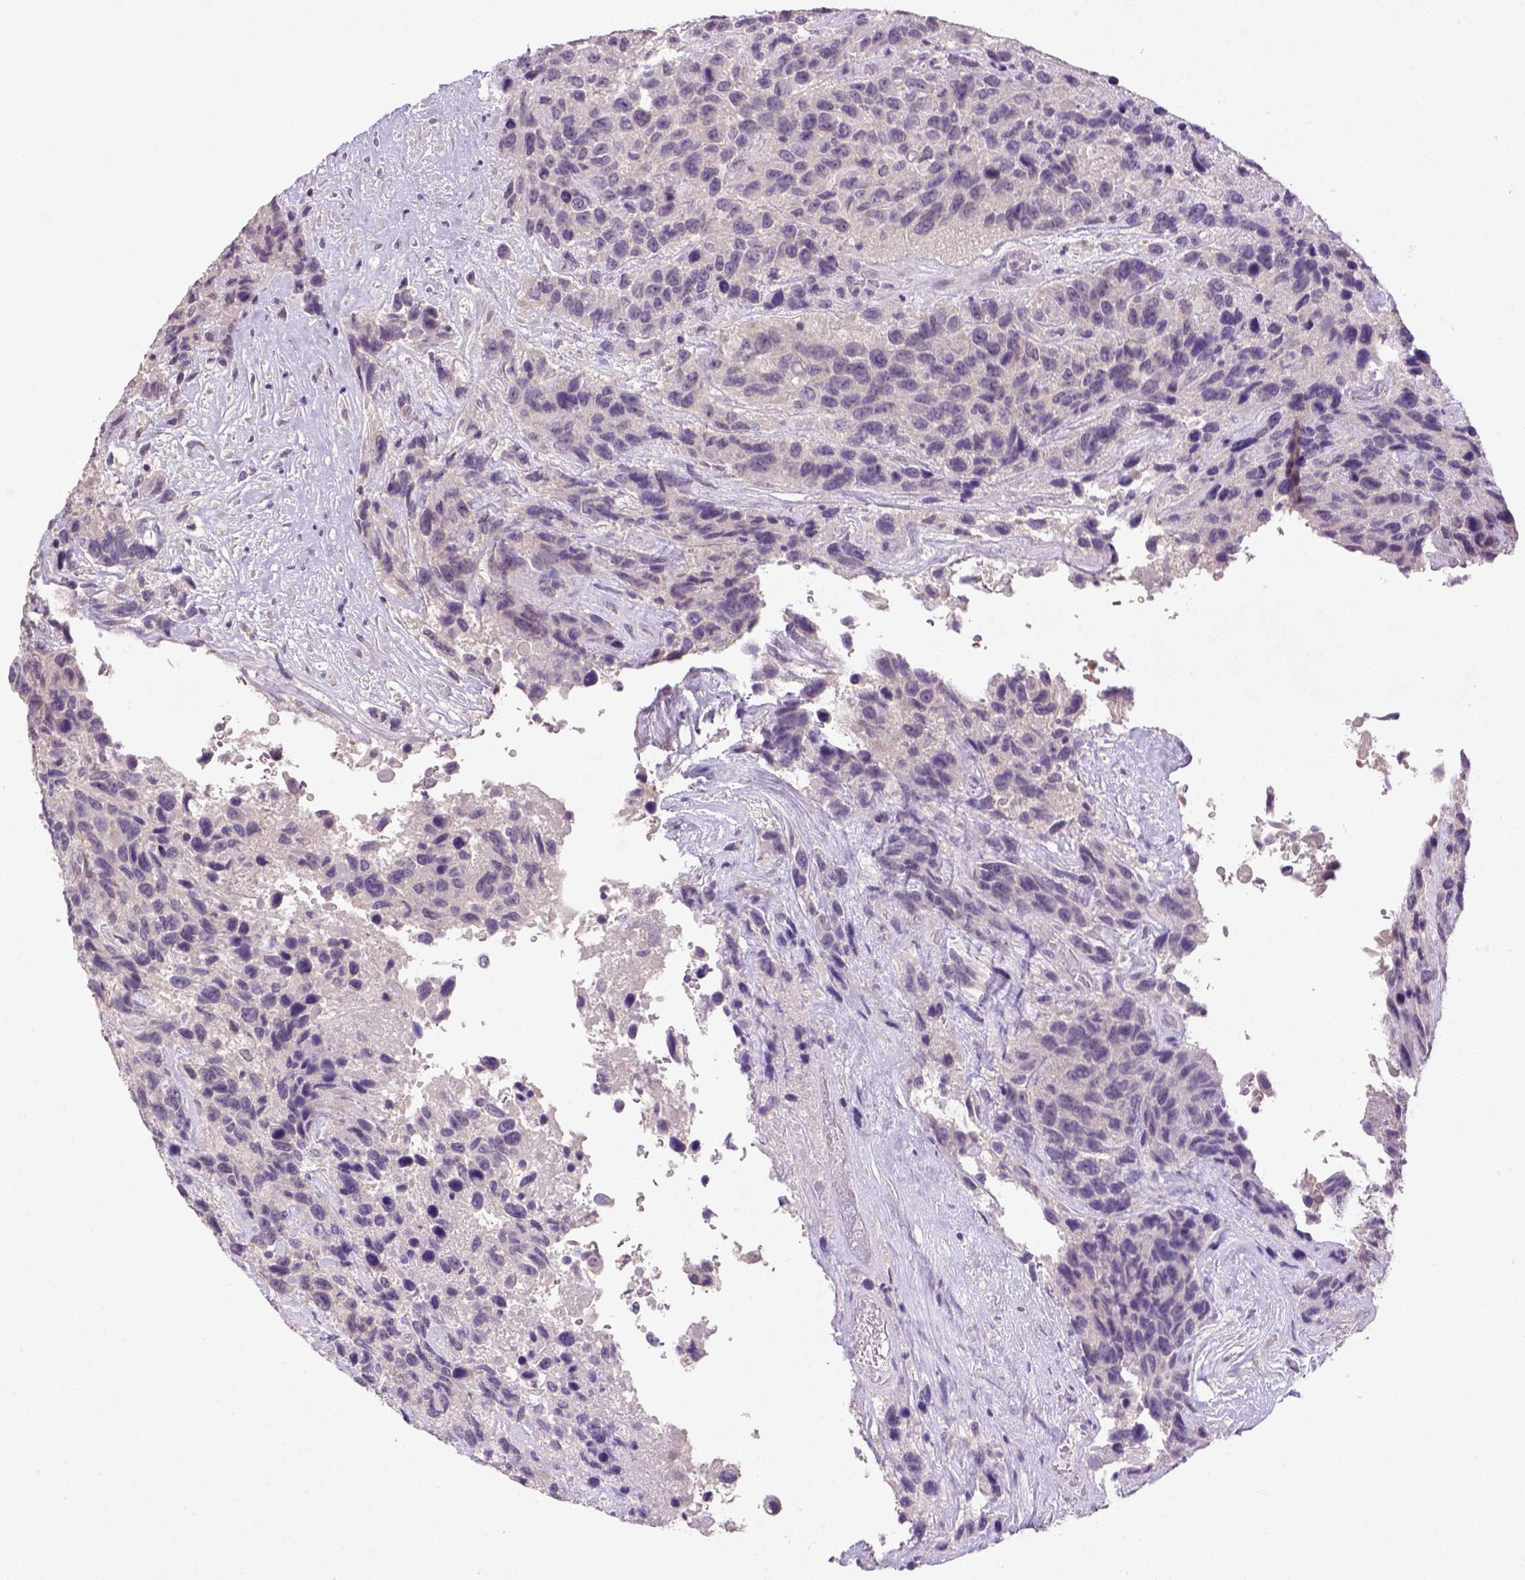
{"staining": {"intensity": "negative", "quantity": "none", "location": "none"}, "tissue": "urothelial cancer", "cell_type": "Tumor cells", "image_type": "cancer", "snomed": [{"axis": "morphology", "description": "Urothelial carcinoma, High grade"}, {"axis": "topography", "description": "Urinary bladder"}], "caption": "A histopathology image of urothelial cancer stained for a protein shows no brown staining in tumor cells.", "gene": "NLGN2", "patient": {"sex": "female", "age": 70}}